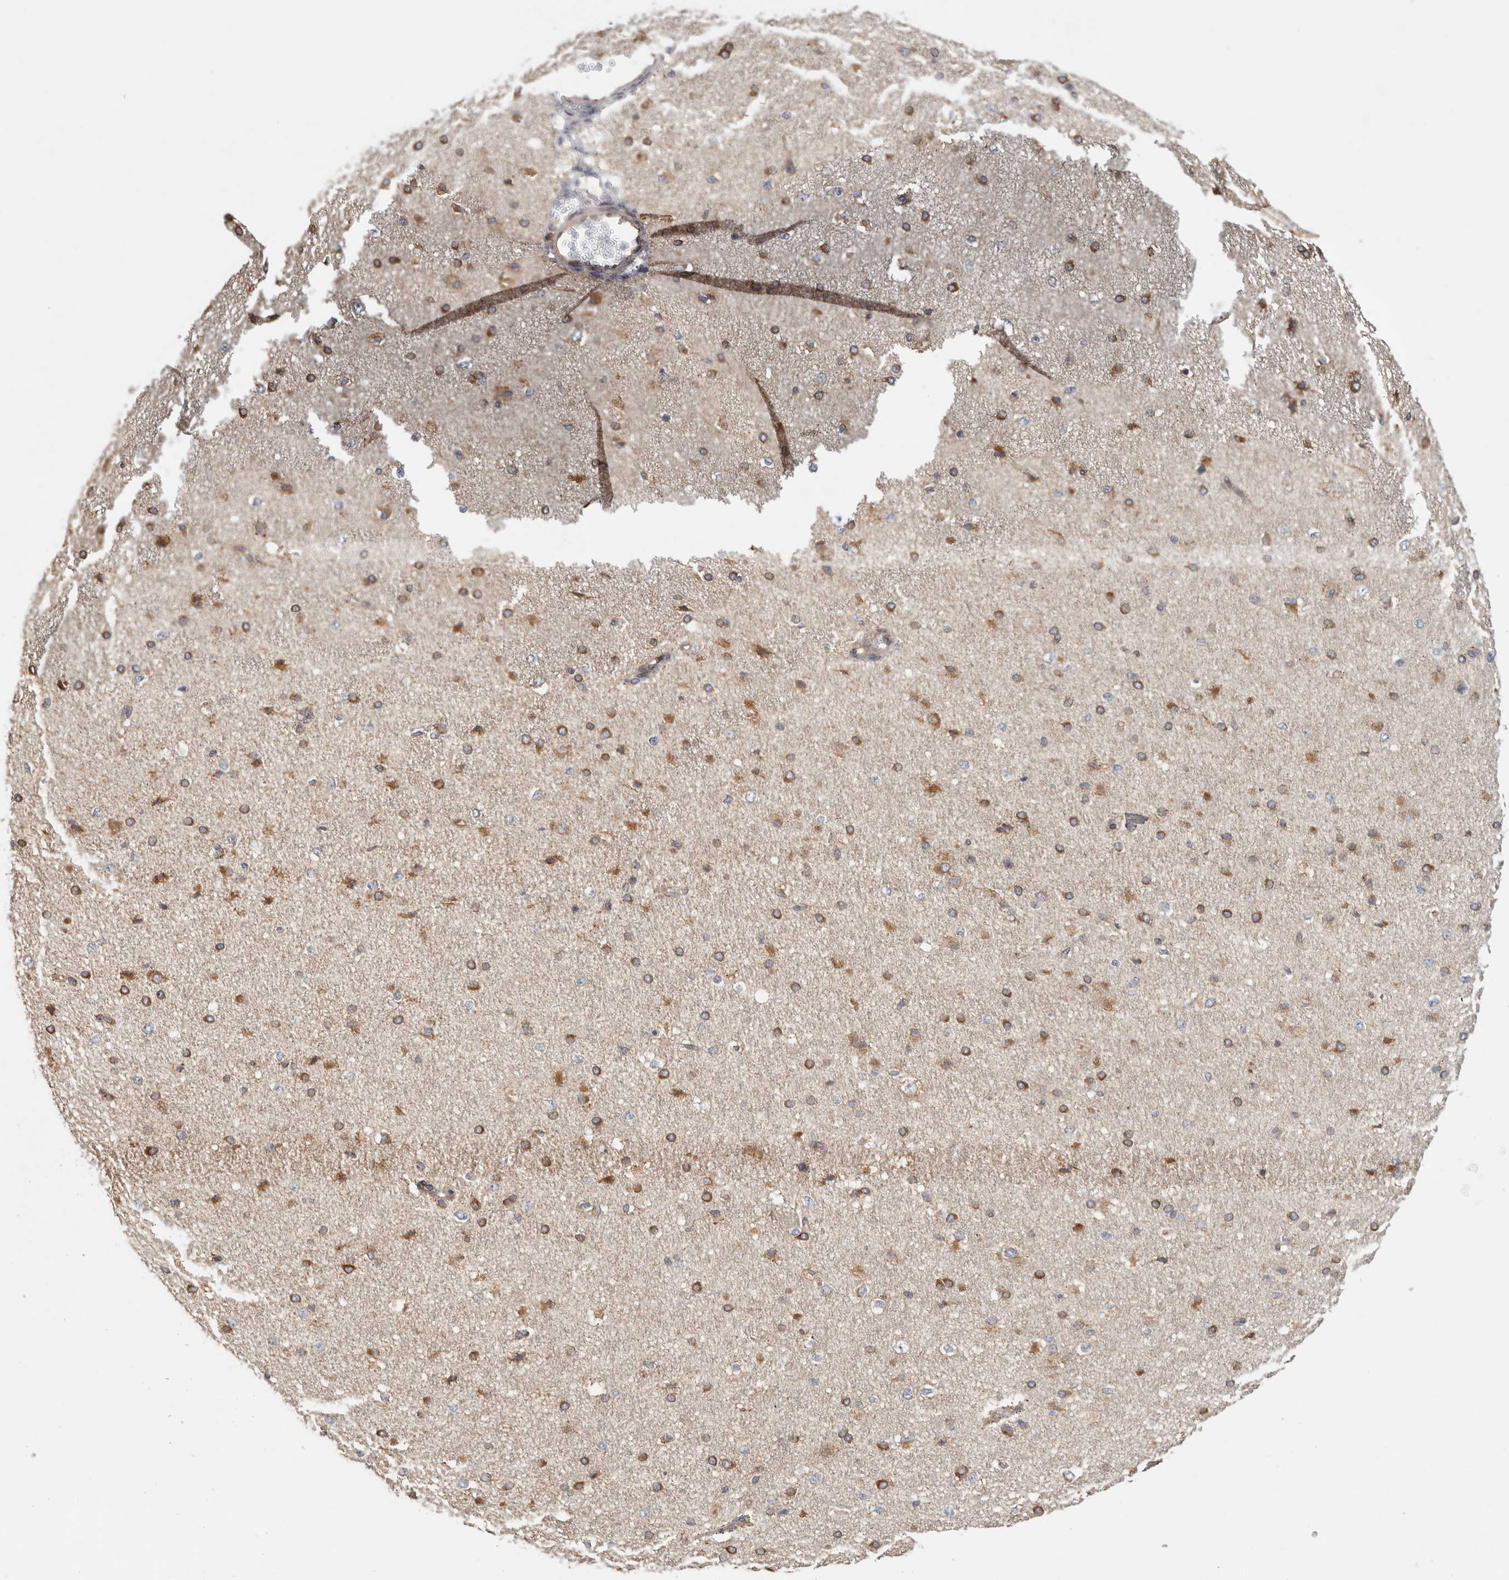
{"staining": {"intensity": "moderate", "quantity": ">75%", "location": "cytoplasmic/membranous"}, "tissue": "cerebral cortex", "cell_type": "Endothelial cells", "image_type": "normal", "snomed": [{"axis": "morphology", "description": "Normal tissue, NOS"}, {"axis": "morphology", "description": "Developmental malformation"}, {"axis": "topography", "description": "Cerebral cortex"}], "caption": "Brown immunohistochemical staining in unremarkable human cerebral cortex displays moderate cytoplasmic/membranous expression in approximately >75% of endothelial cells. The protein is shown in brown color, while the nuclei are stained blue.", "gene": "BCAP29", "patient": {"sex": "female", "age": 30}}